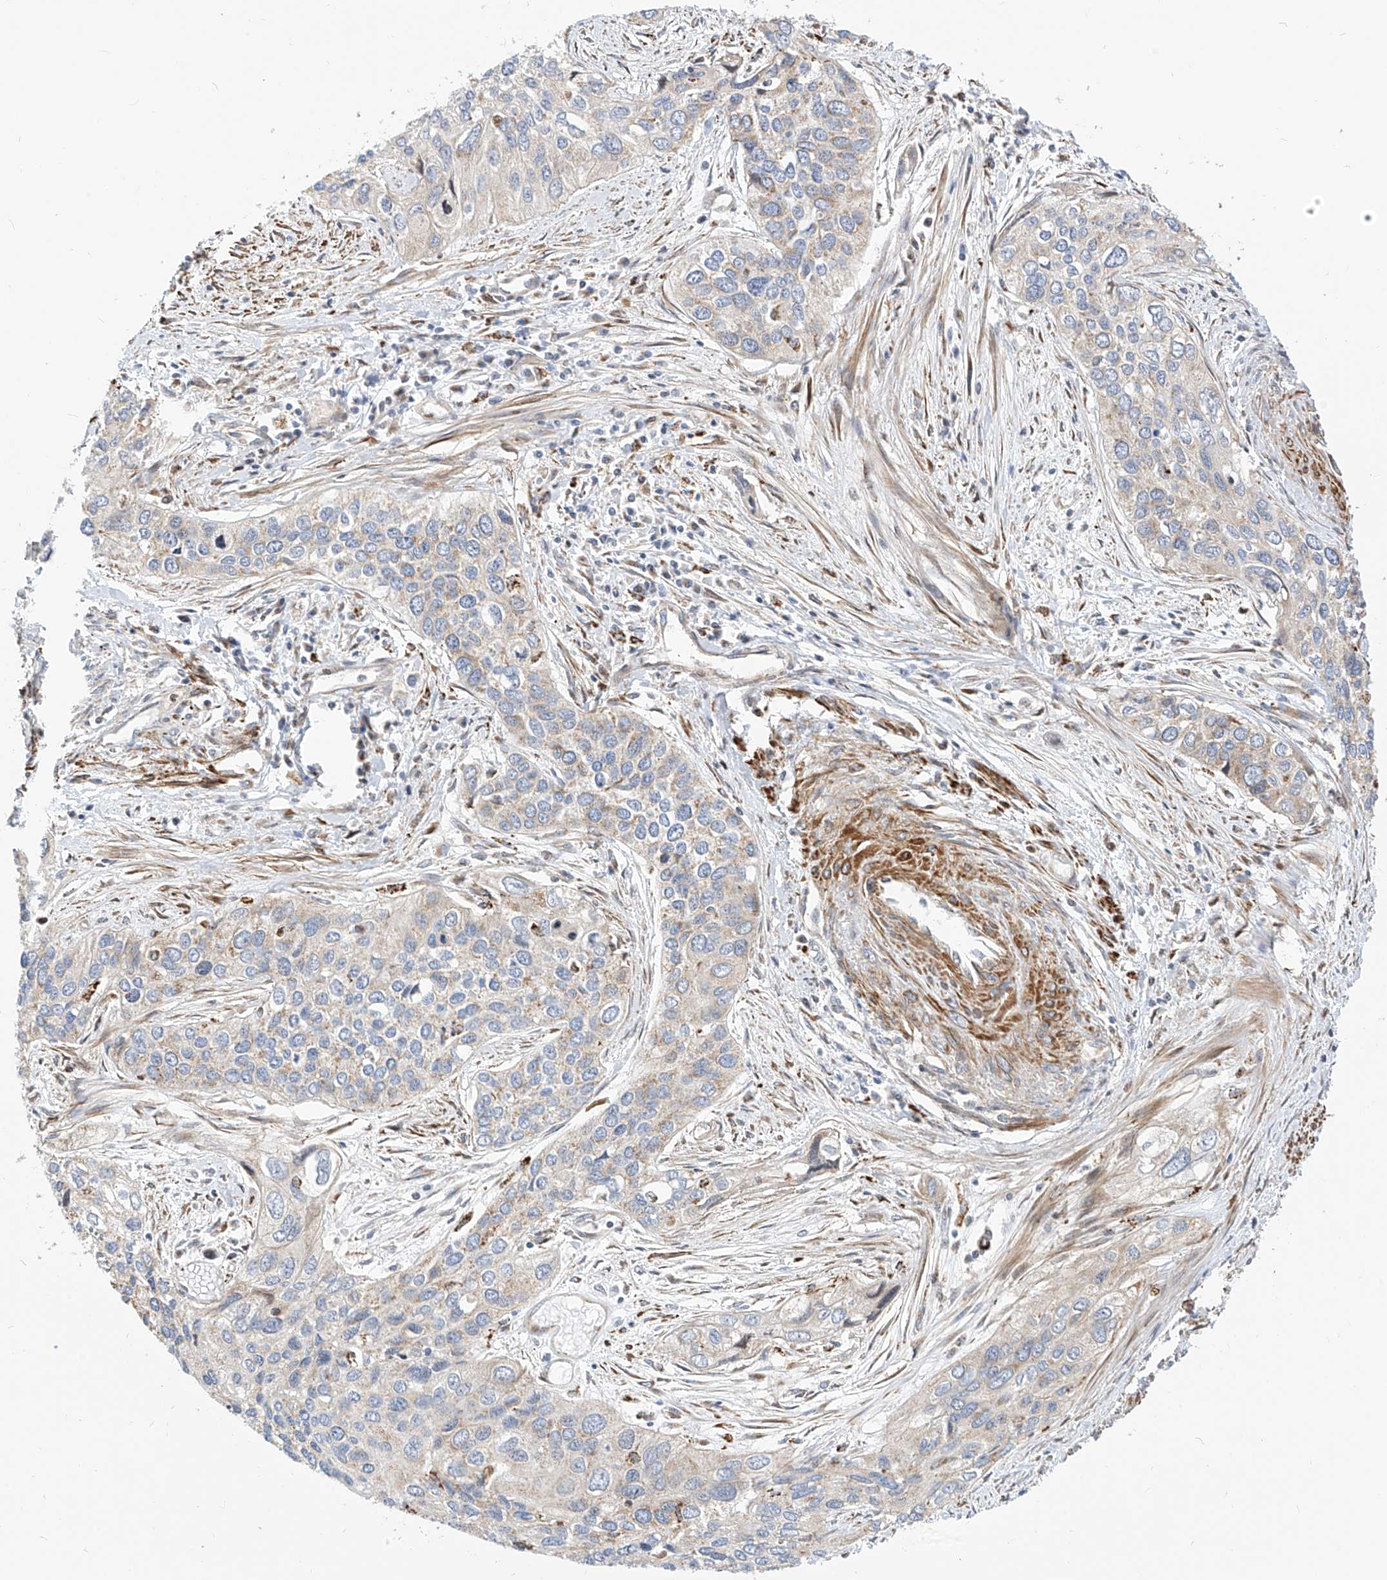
{"staining": {"intensity": "weak", "quantity": ">75%", "location": "cytoplasmic/membranous"}, "tissue": "cervical cancer", "cell_type": "Tumor cells", "image_type": "cancer", "snomed": [{"axis": "morphology", "description": "Squamous cell carcinoma, NOS"}, {"axis": "topography", "description": "Cervix"}], "caption": "Protein expression analysis of cervical cancer displays weak cytoplasmic/membranous positivity in about >75% of tumor cells.", "gene": "TTLL8", "patient": {"sex": "female", "age": 55}}